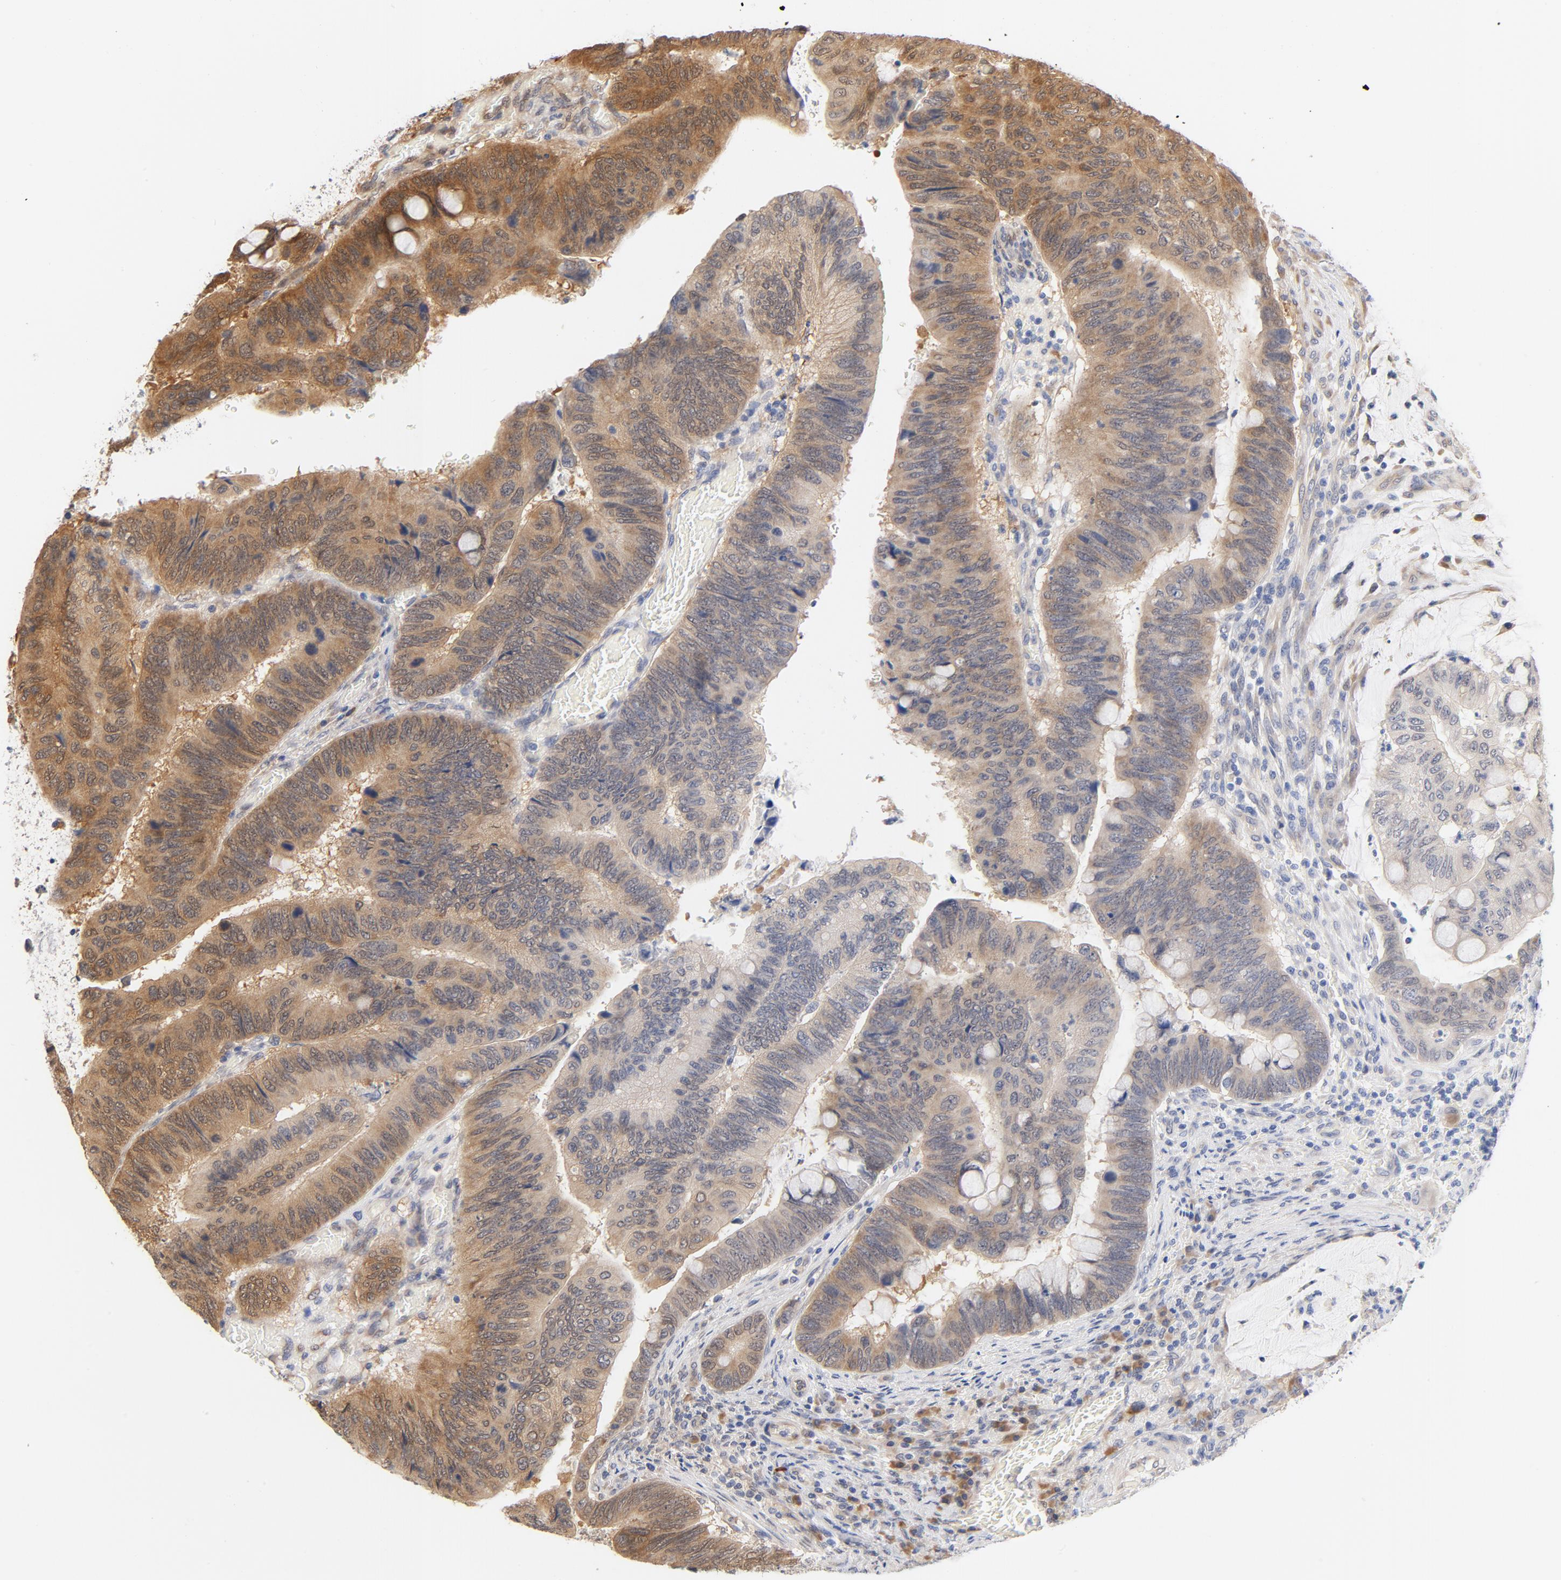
{"staining": {"intensity": "moderate", "quantity": ">75%", "location": "cytoplasmic/membranous"}, "tissue": "colorectal cancer", "cell_type": "Tumor cells", "image_type": "cancer", "snomed": [{"axis": "morphology", "description": "Normal tissue, NOS"}, {"axis": "morphology", "description": "Adenocarcinoma, NOS"}, {"axis": "topography", "description": "Rectum"}], "caption": "Colorectal cancer (adenocarcinoma) tissue shows moderate cytoplasmic/membranous staining in about >75% of tumor cells, visualized by immunohistochemistry. Using DAB (3,3'-diaminobenzidine) (brown) and hematoxylin (blue) stains, captured at high magnification using brightfield microscopy.", "gene": "EIF4E", "patient": {"sex": "male", "age": 92}}